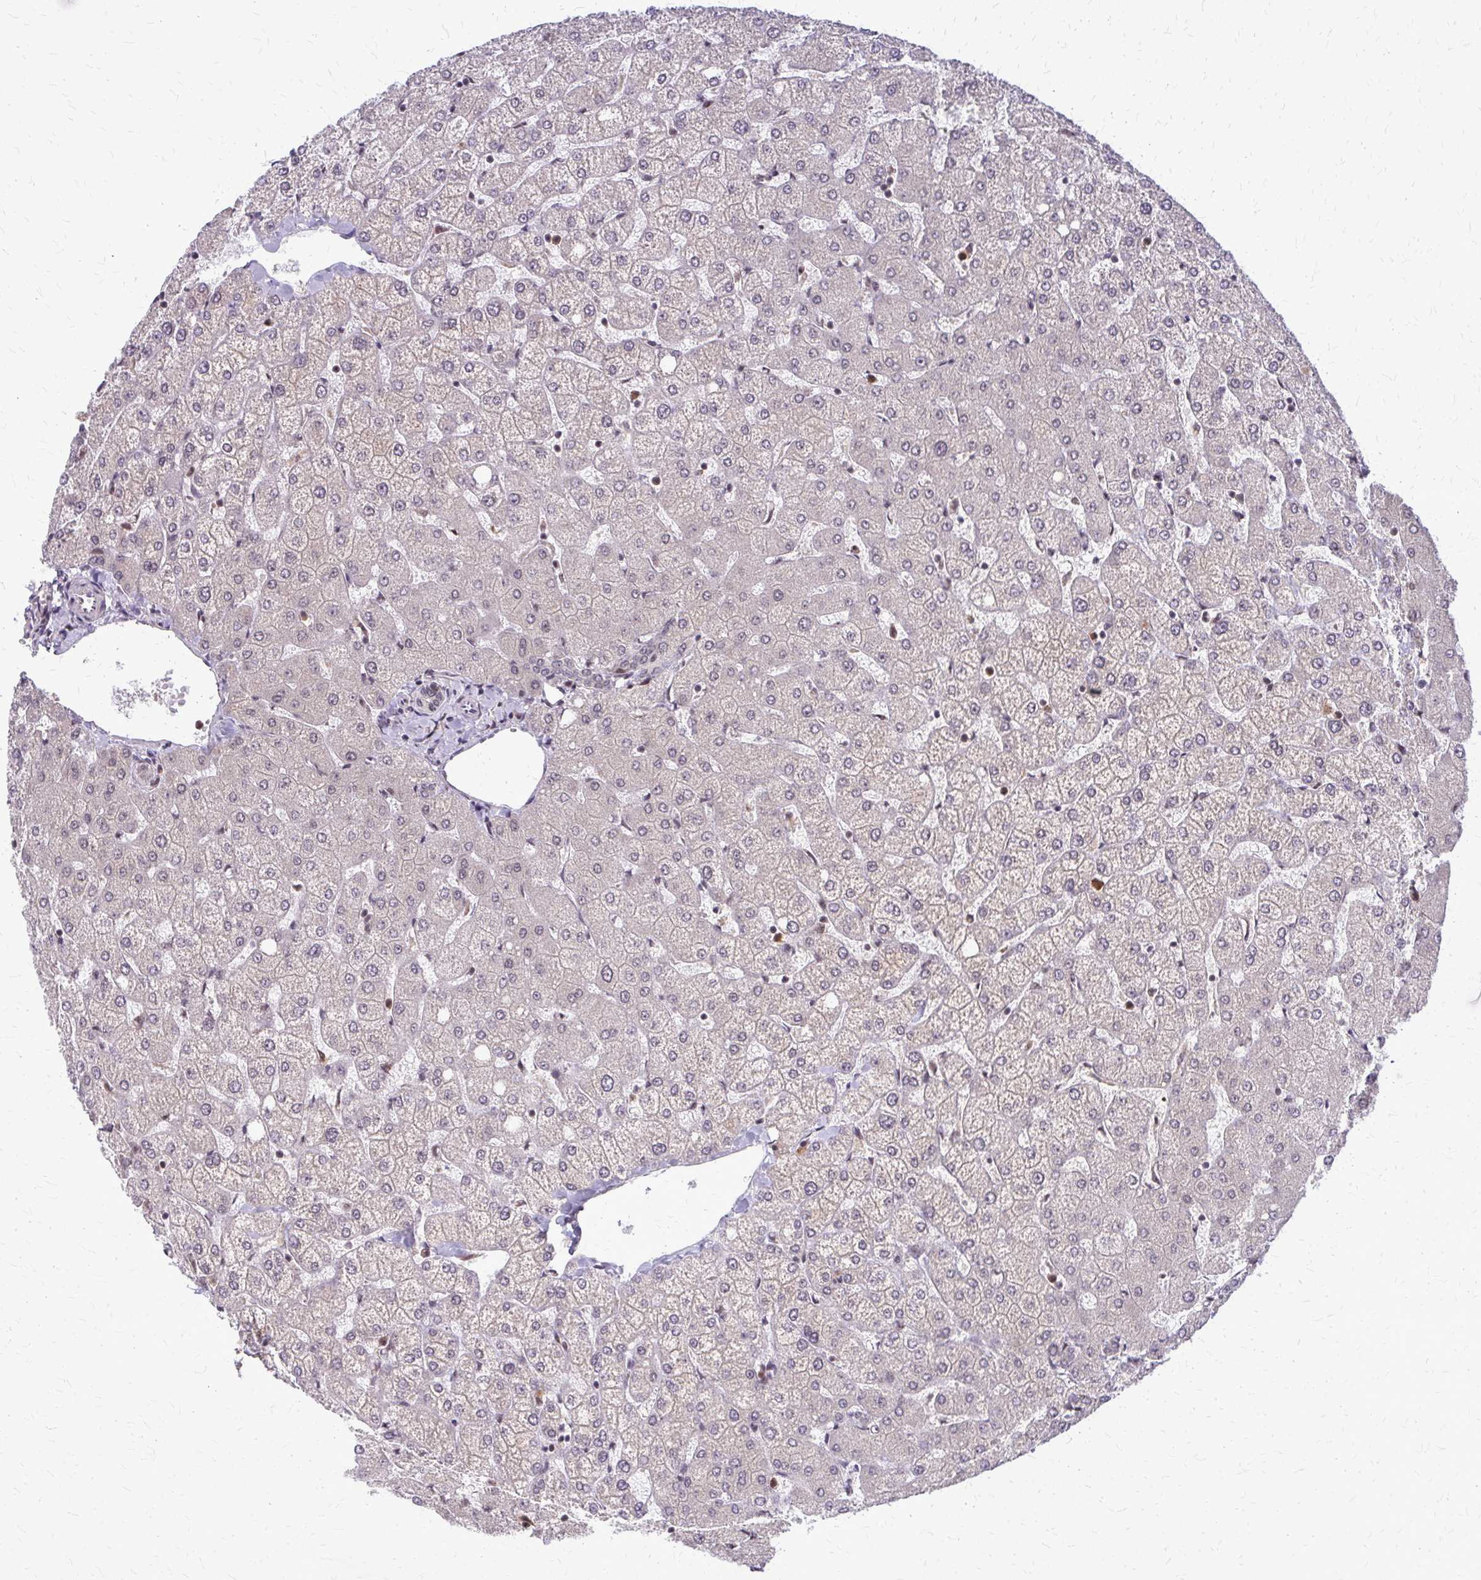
{"staining": {"intensity": "negative", "quantity": "none", "location": "none"}, "tissue": "liver", "cell_type": "Cholangiocytes", "image_type": "normal", "snomed": [{"axis": "morphology", "description": "Normal tissue, NOS"}, {"axis": "topography", "description": "Liver"}], "caption": "Histopathology image shows no protein expression in cholangiocytes of normal liver. (Stains: DAB immunohistochemistry (IHC) with hematoxylin counter stain, Microscopy: brightfield microscopy at high magnification).", "gene": "HDAC3", "patient": {"sex": "female", "age": 54}}